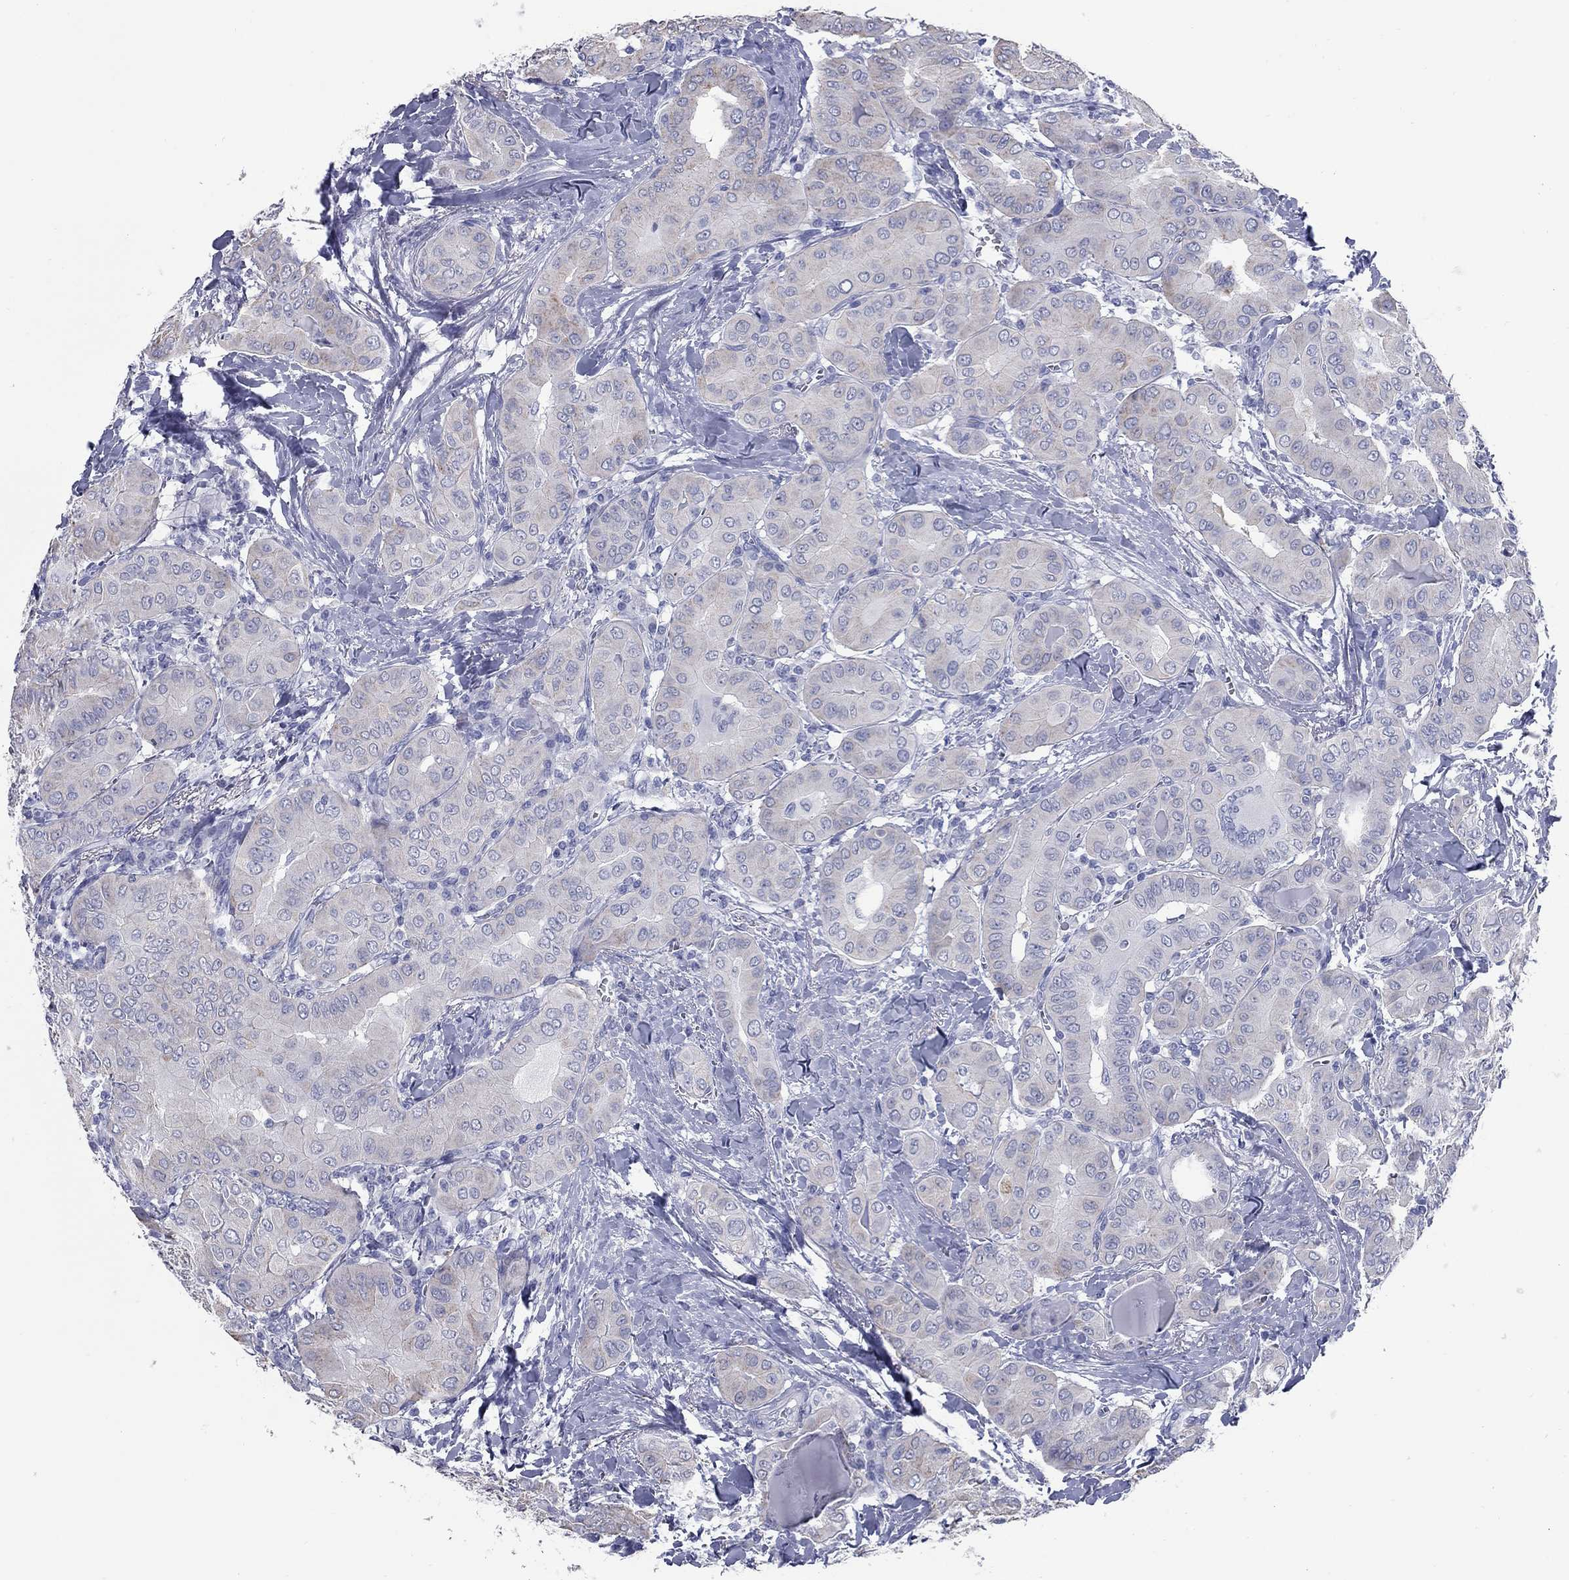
{"staining": {"intensity": "weak", "quantity": "<25%", "location": "cytoplasmic/membranous"}, "tissue": "thyroid cancer", "cell_type": "Tumor cells", "image_type": "cancer", "snomed": [{"axis": "morphology", "description": "Papillary adenocarcinoma, NOS"}, {"axis": "topography", "description": "Thyroid gland"}], "caption": "Histopathology image shows no protein staining in tumor cells of thyroid cancer tissue. Nuclei are stained in blue.", "gene": "KIRREL2", "patient": {"sex": "female", "age": 37}}